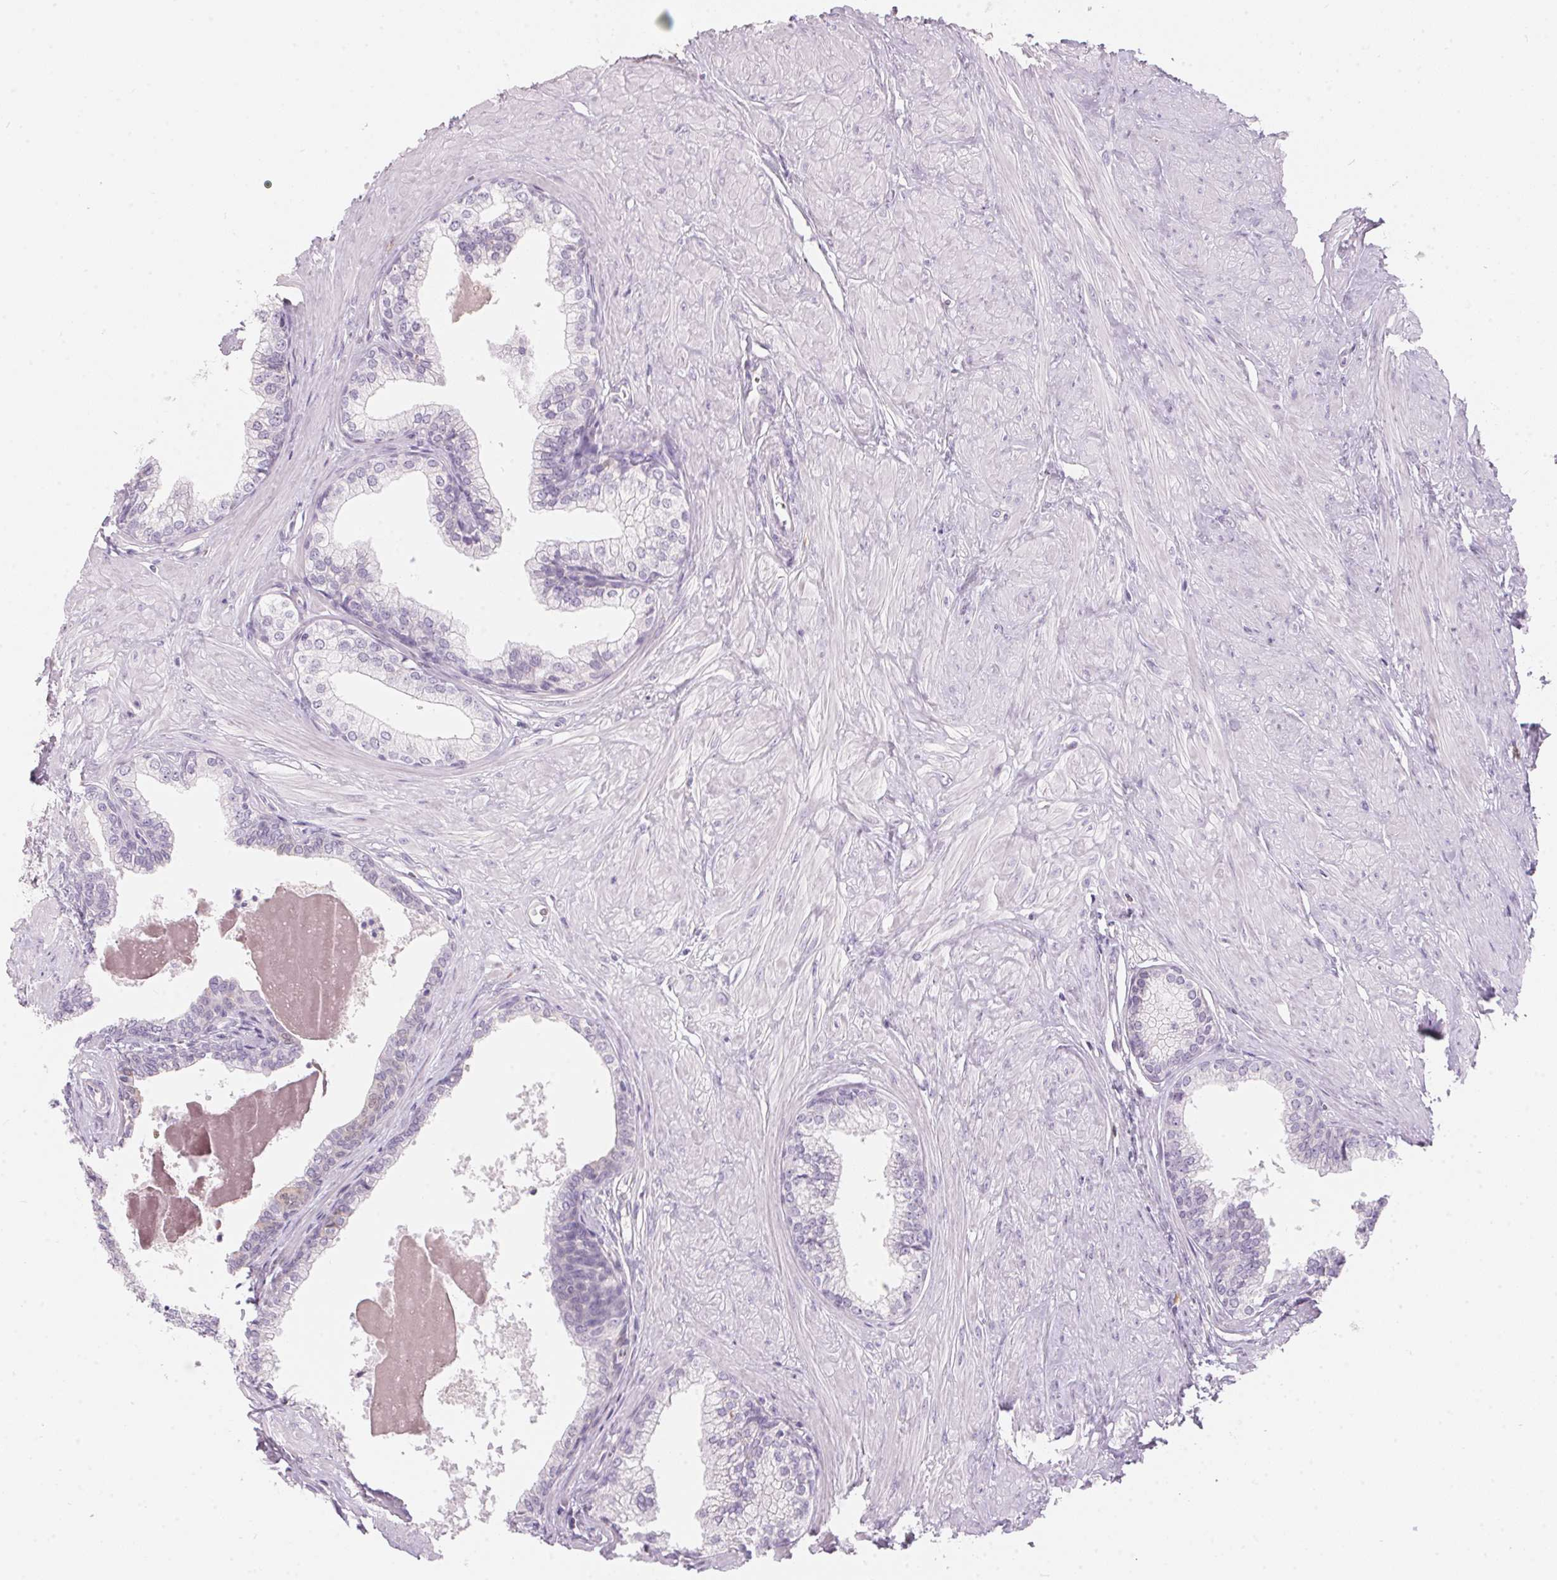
{"staining": {"intensity": "negative", "quantity": "none", "location": "none"}, "tissue": "prostate", "cell_type": "Glandular cells", "image_type": "normal", "snomed": [{"axis": "morphology", "description": "Normal tissue, NOS"}, {"axis": "topography", "description": "Prostate"}, {"axis": "topography", "description": "Peripheral nerve tissue"}], "caption": "Immunohistochemistry photomicrograph of normal human prostate stained for a protein (brown), which displays no expression in glandular cells. The staining was performed using DAB to visualize the protein expression in brown, while the nuclei were stained in blue with hematoxylin (Magnification: 20x).", "gene": "SERPINB1", "patient": {"sex": "male", "age": 55}}